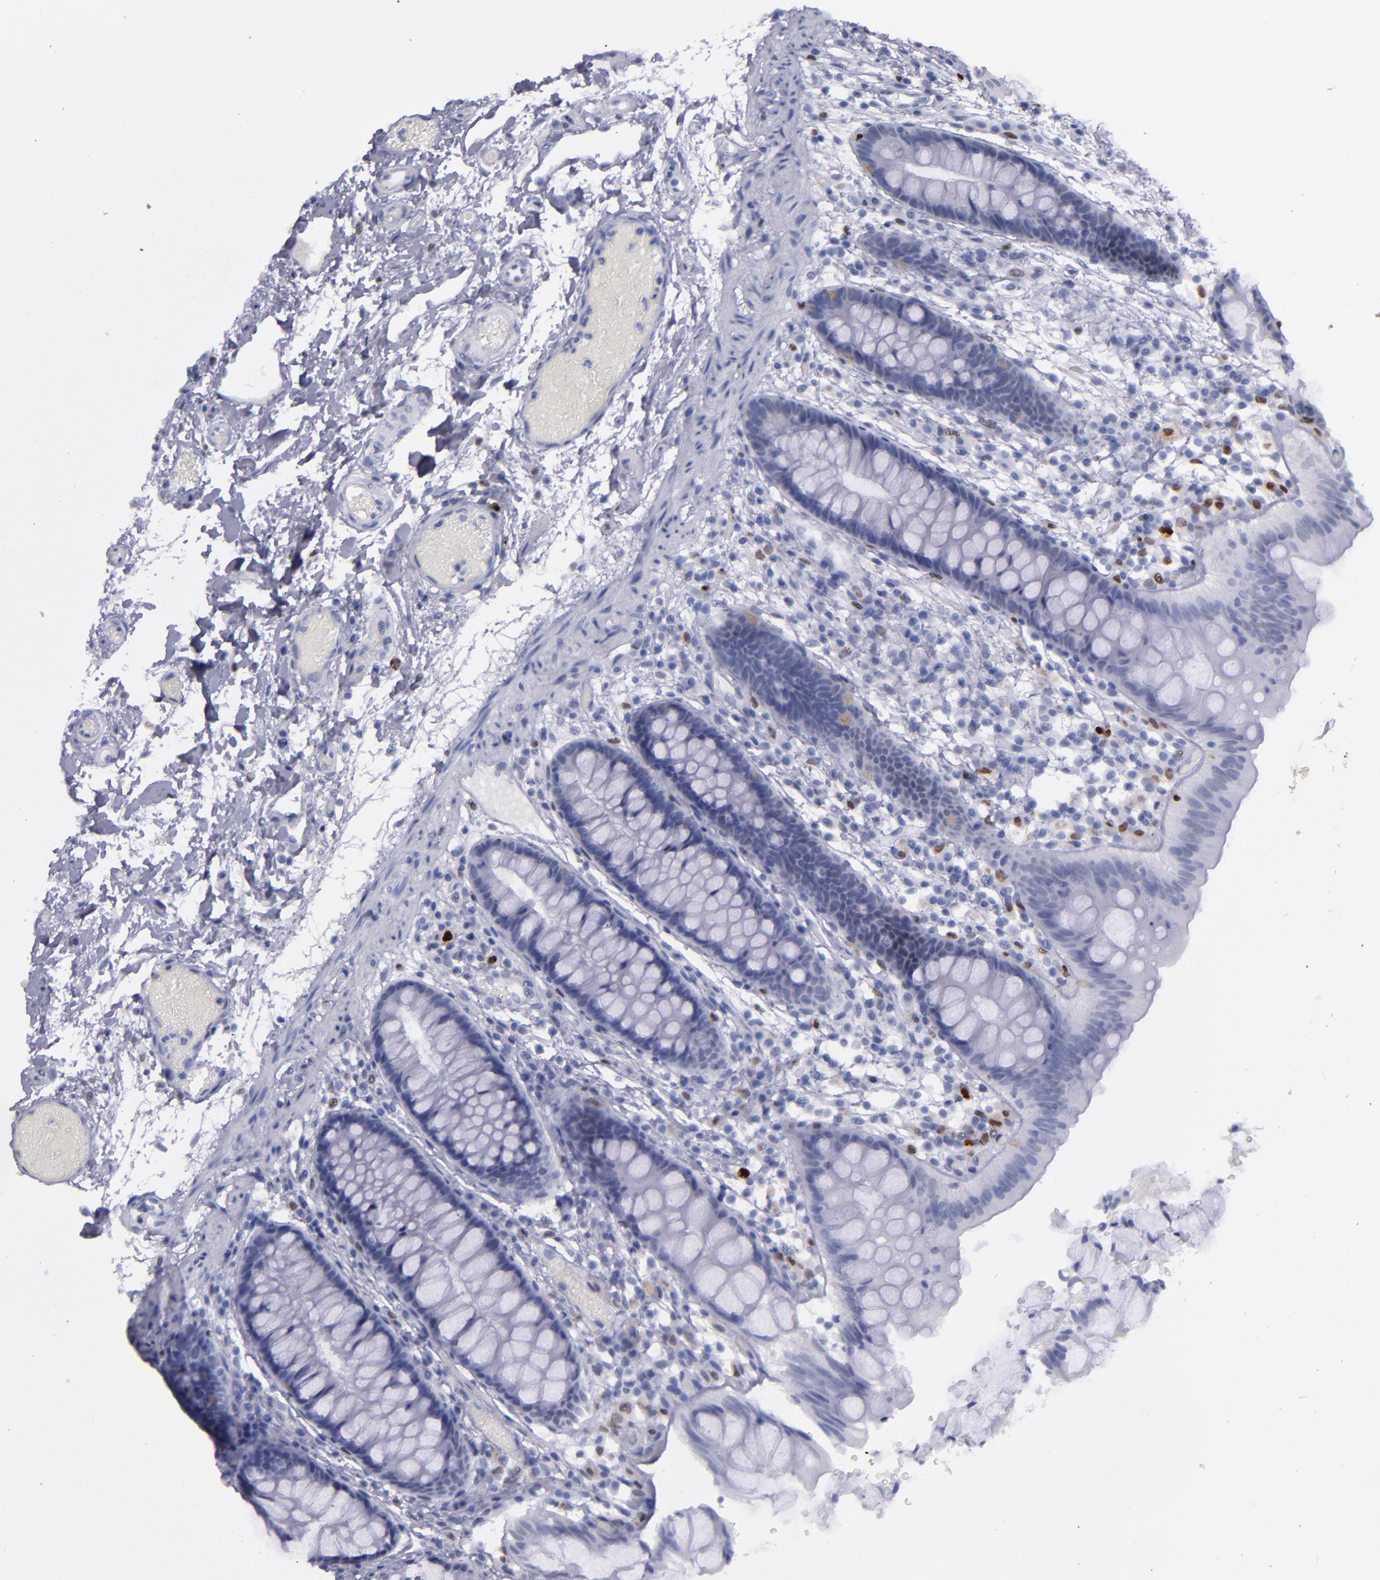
{"staining": {"intensity": "negative", "quantity": "none", "location": "none"}, "tissue": "colon", "cell_type": "Endothelial cells", "image_type": "normal", "snomed": [{"axis": "morphology", "description": "Normal tissue, NOS"}, {"axis": "topography", "description": "Smooth muscle"}, {"axis": "topography", "description": "Colon"}], "caption": "Immunohistochemistry (IHC) image of benign human colon stained for a protein (brown), which exhibits no expression in endothelial cells.", "gene": "IRF8", "patient": {"sex": "male", "age": 67}}